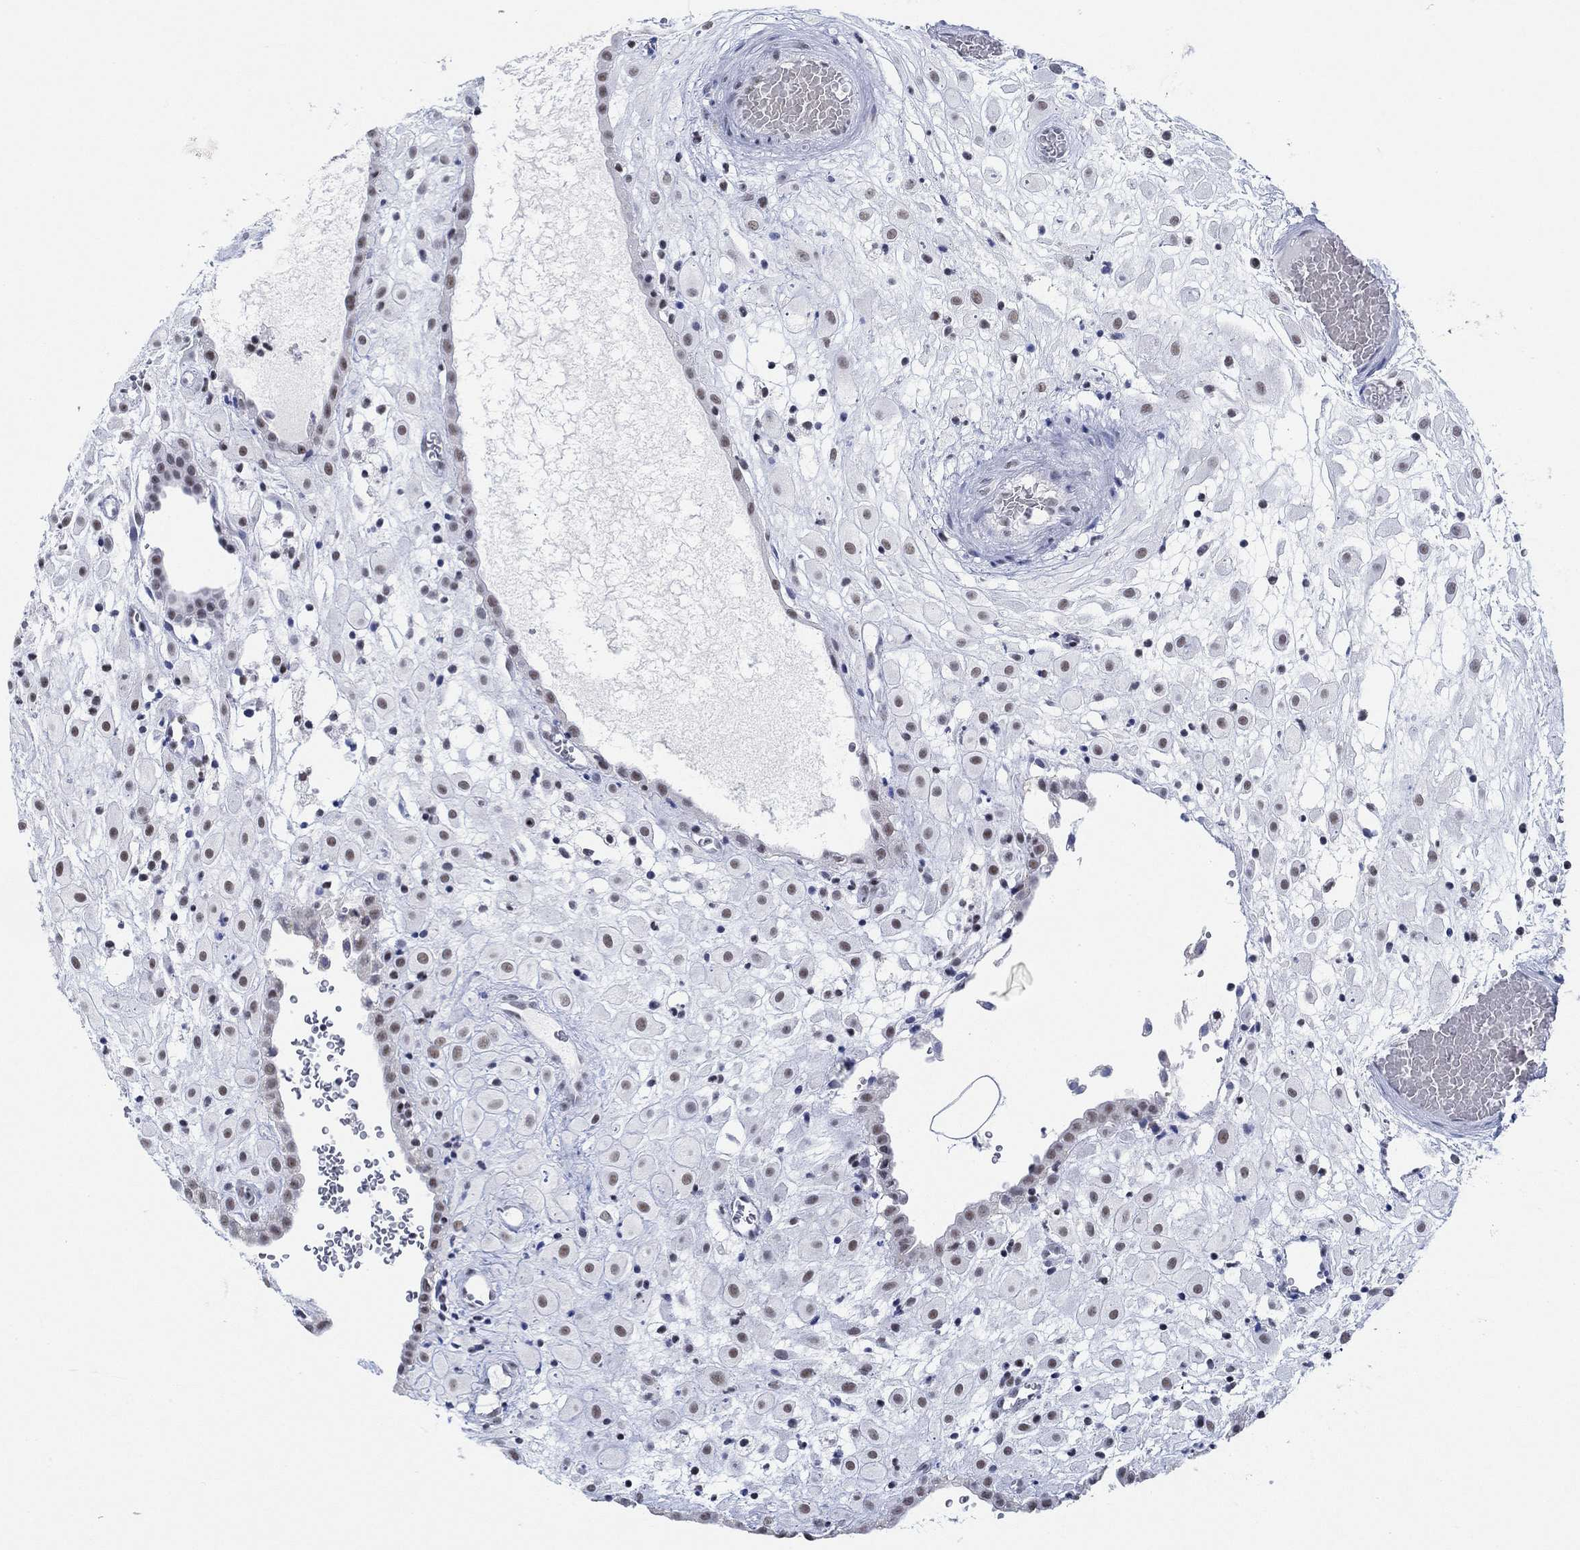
{"staining": {"intensity": "weak", "quantity": ">75%", "location": "nuclear"}, "tissue": "placenta", "cell_type": "Decidual cells", "image_type": "normal", "snomed": [{"axis": "morphology", "description": "Normal tissue, NOS"}, {"axis": "topography", "description": "Placenta"}], "caption": "Placenta stained with DAB IHC displays low levels of weak nuclear staining in about >75% of decidual cells.", "gene": "PPP1R17", "patient": {"sex": "female", "age": 24}}